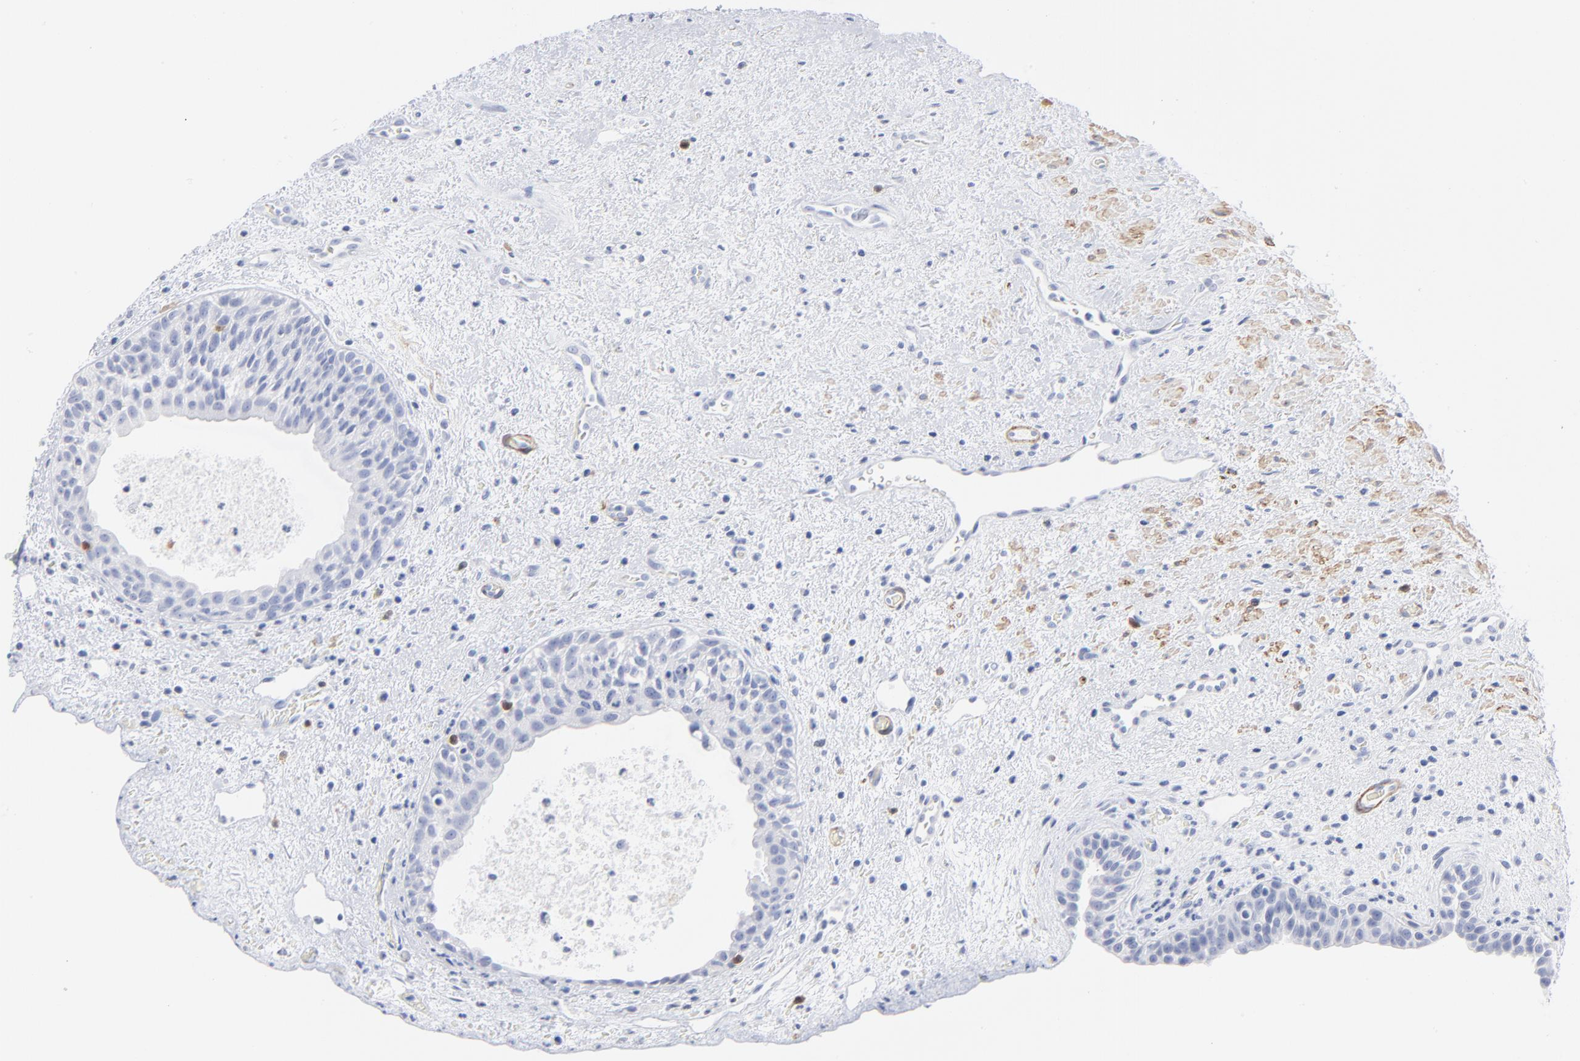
{"staining": {"intensity": "negative", "quantity": "none", "location": "none"}, "tissue": "urinary bladder", "cell_type": "Urothelial cells", "image_type": "normal", "snomed": [{"axis": "morphology", "description": "Normal tissue, NOS"}, {"axis": "topography", "description": "Urinary bladder"}], "caption": "IHC photomicrograph of benign urinary bladder stained for a protein (brown), which reveals no staining in urothelial cells. Brightfield microscopy of immunohistochemistry stained with DAB (brown) and hematoxylin (blue), captured at high magnification.", "gene": "AGTR1", "patient": {"sex": "male", "age": 48}}